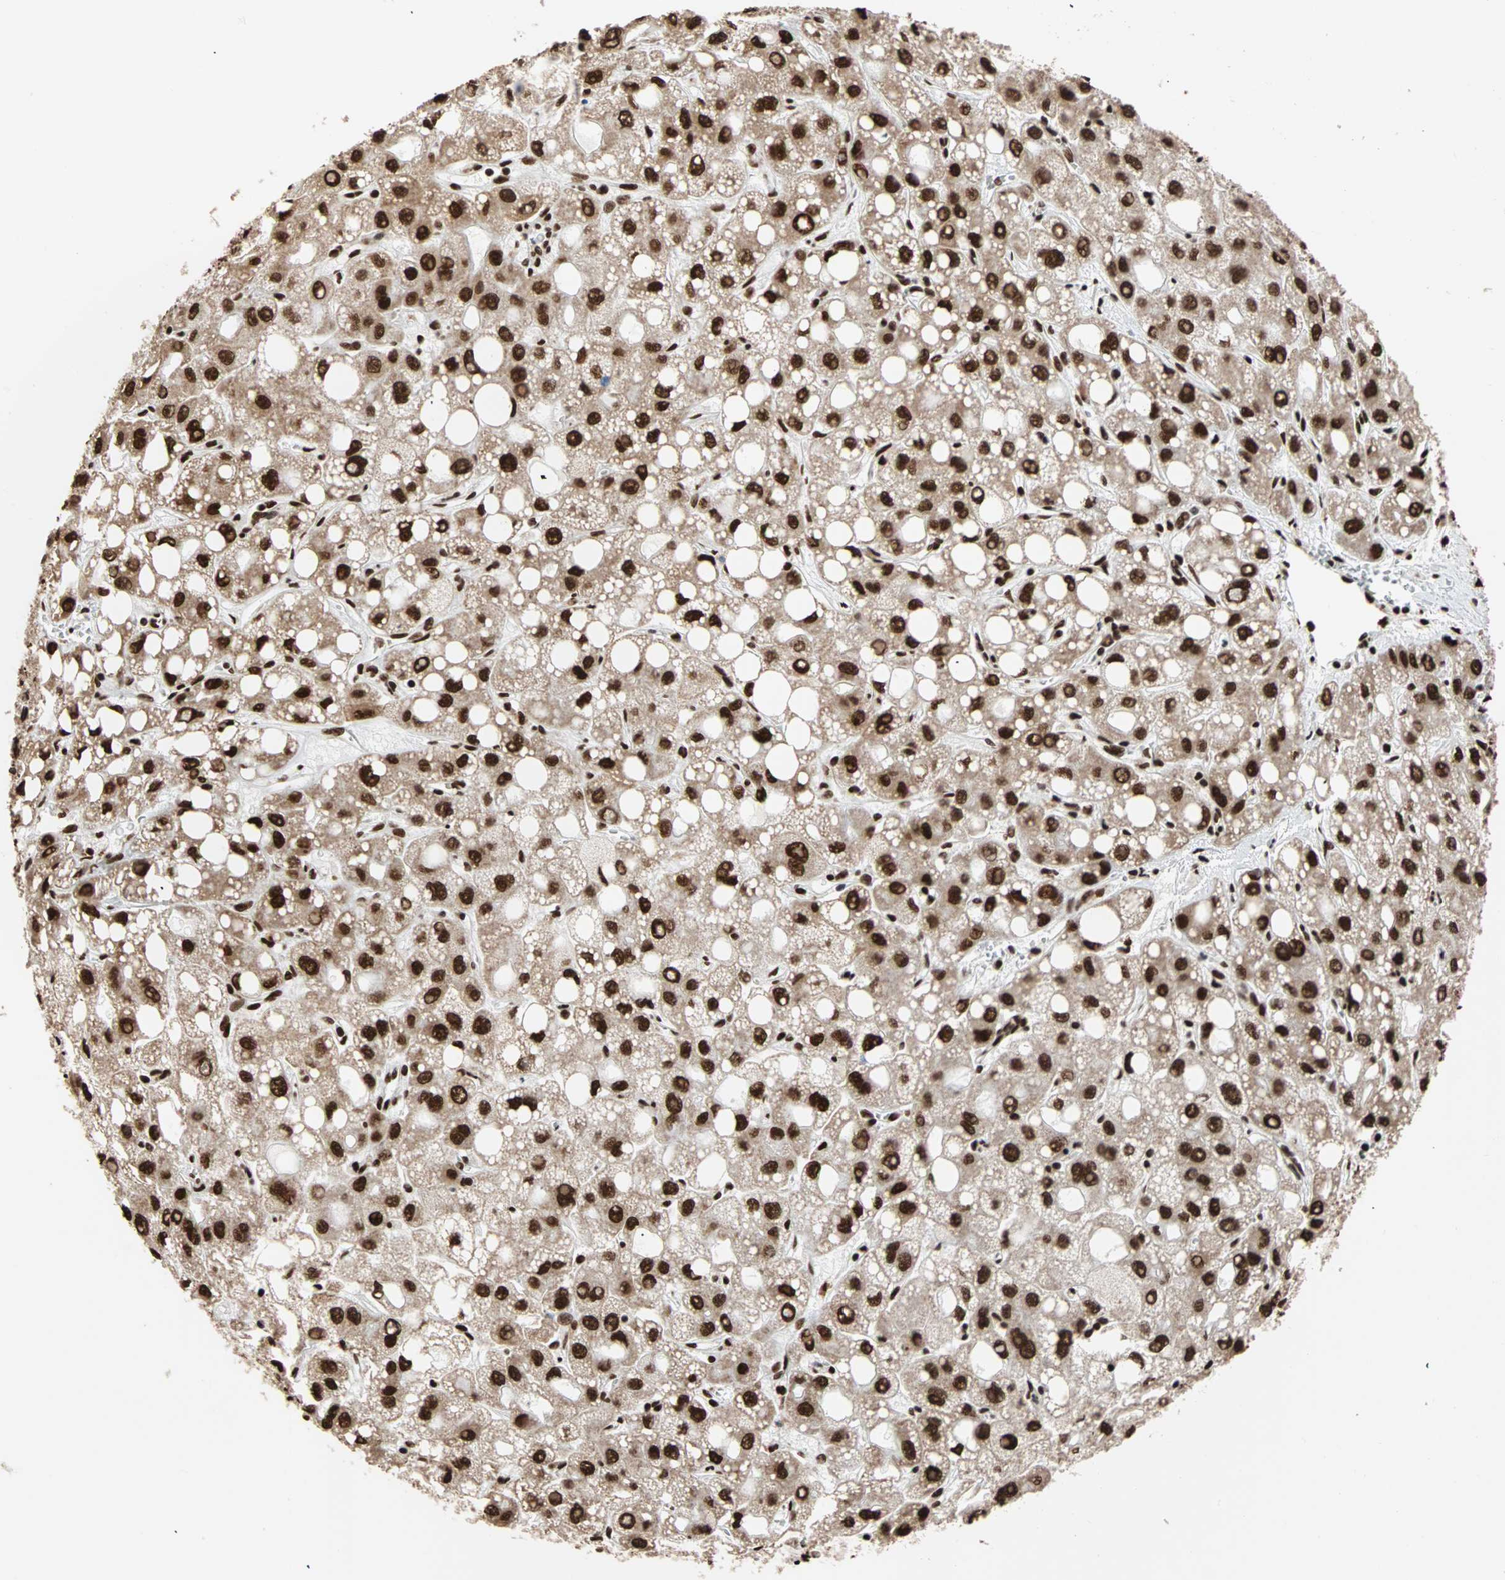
{"staining": {"intensity": "strong", "quantity": ">75%", "location": "nuclear"}, "tissue": "liver cancer", "cell_type": "Tumor cells", "image_type": "cancer", "snomed": [{"axis": "morphology", "description": "Carcinoma, Hepatocellular, NOS"}, {"axis": "topography", "description": "Liver"}], "caption": "Human hepatocellular carcinoma (liver) stained with a brown dye demonstrates strong nuclear positive staining in approximately >75% of tumor cells.", "gene": "ILF2", "patient": {"sex": "male", "age": 55}}